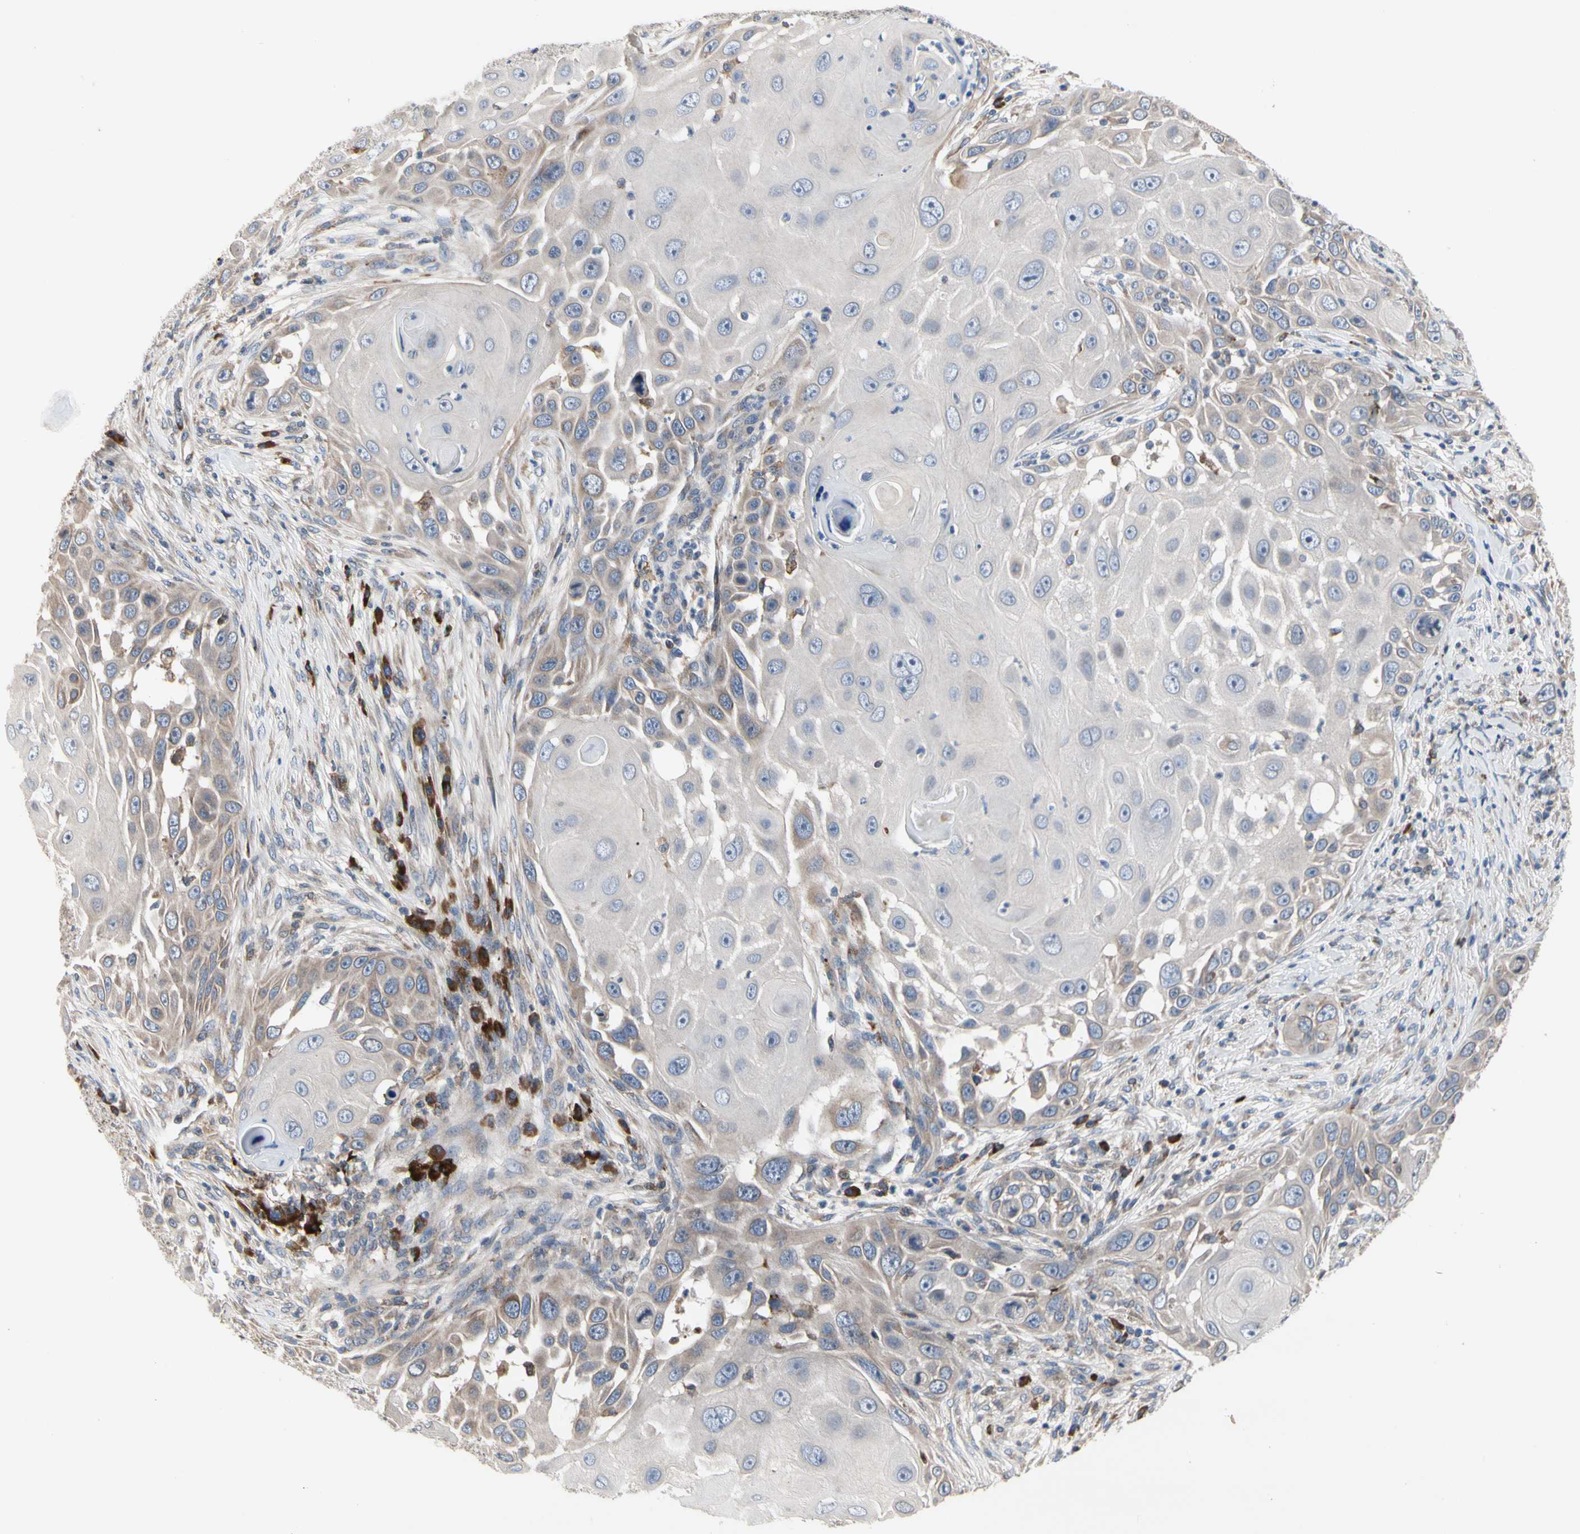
{"staining": {"intensity": "weak", "quantity": ">75%", "location": "cytoplasmic/membranous"}, "tissue": "skin cancer", "cell_type": "Tumor cells", "image_type": "cancer", "snomed": [{"axis": "morphology", "description": "Squamous cell carcinoma, NOS"}, {"axis": "topography", "description": "Skin"}], "caption": "An immunohistochemistry micrograph of neoplastic tissue is shown. Protein staining in brown highlights weak cytoplasmic/membranous positivity in skin squamous cell carcinoma within tumor cells.", "gene": "MMEL1", "patient": {"sex": "female", "age": 44}}